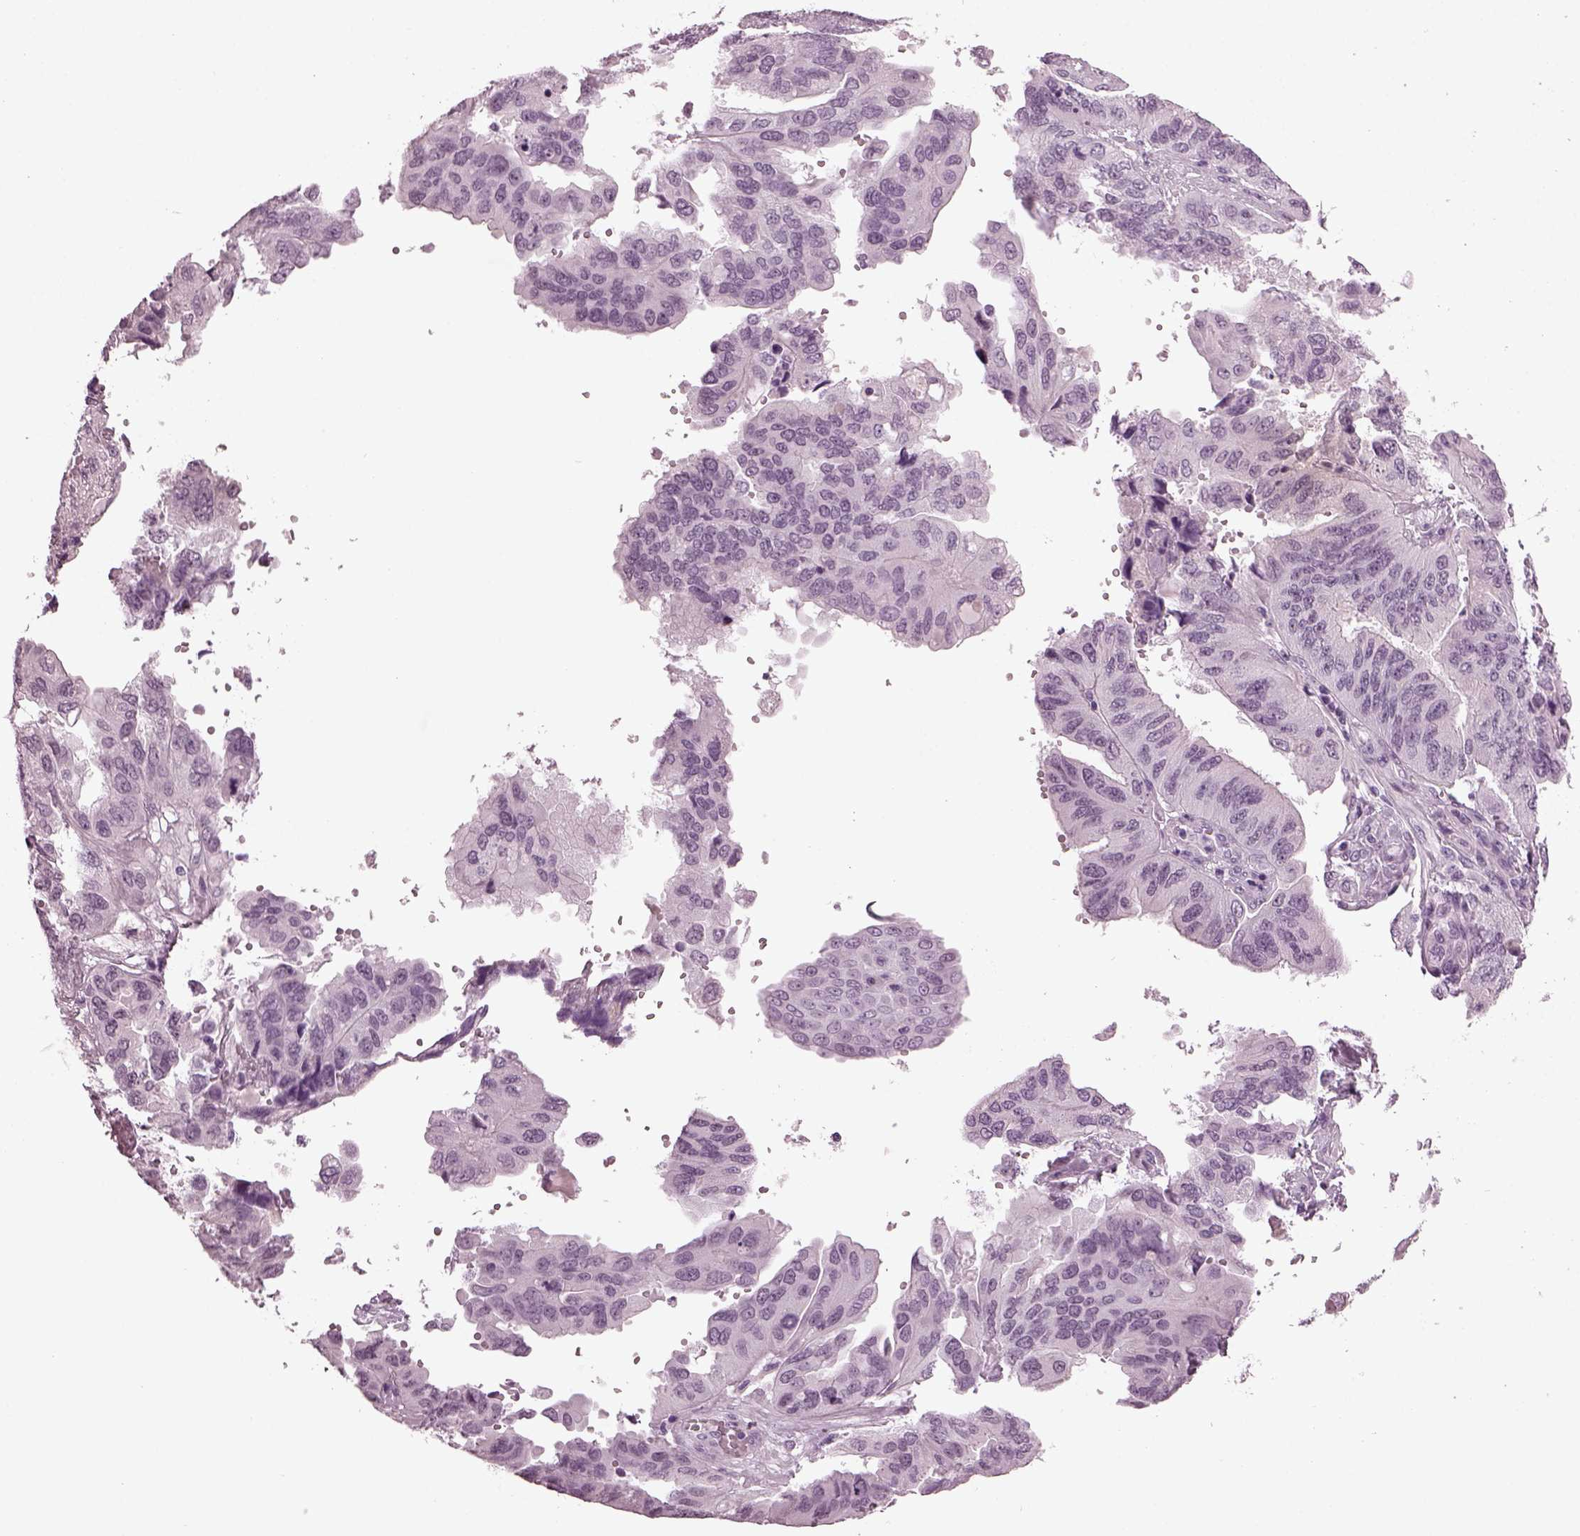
{"staining": {"intensity": "negative", "quantity": "none", "location": "none"}, "tissue": "ovarian cancer", "cell_type": "Tumor cells", "image_type": "cancer", "snomed": [{"axis": "morphology", "description": "Cystadenocarcinoma, serous, NOS"}, {"axis": "topography", "description": "Ovary"}], "caption": "Serous cystadenocarcinoma (ovarian) was stained to show a protein in brown. There is no significant positivity in tumor cells.", "gene": "SLC6A17", "patient": {"sex": "female", "age": 79}}